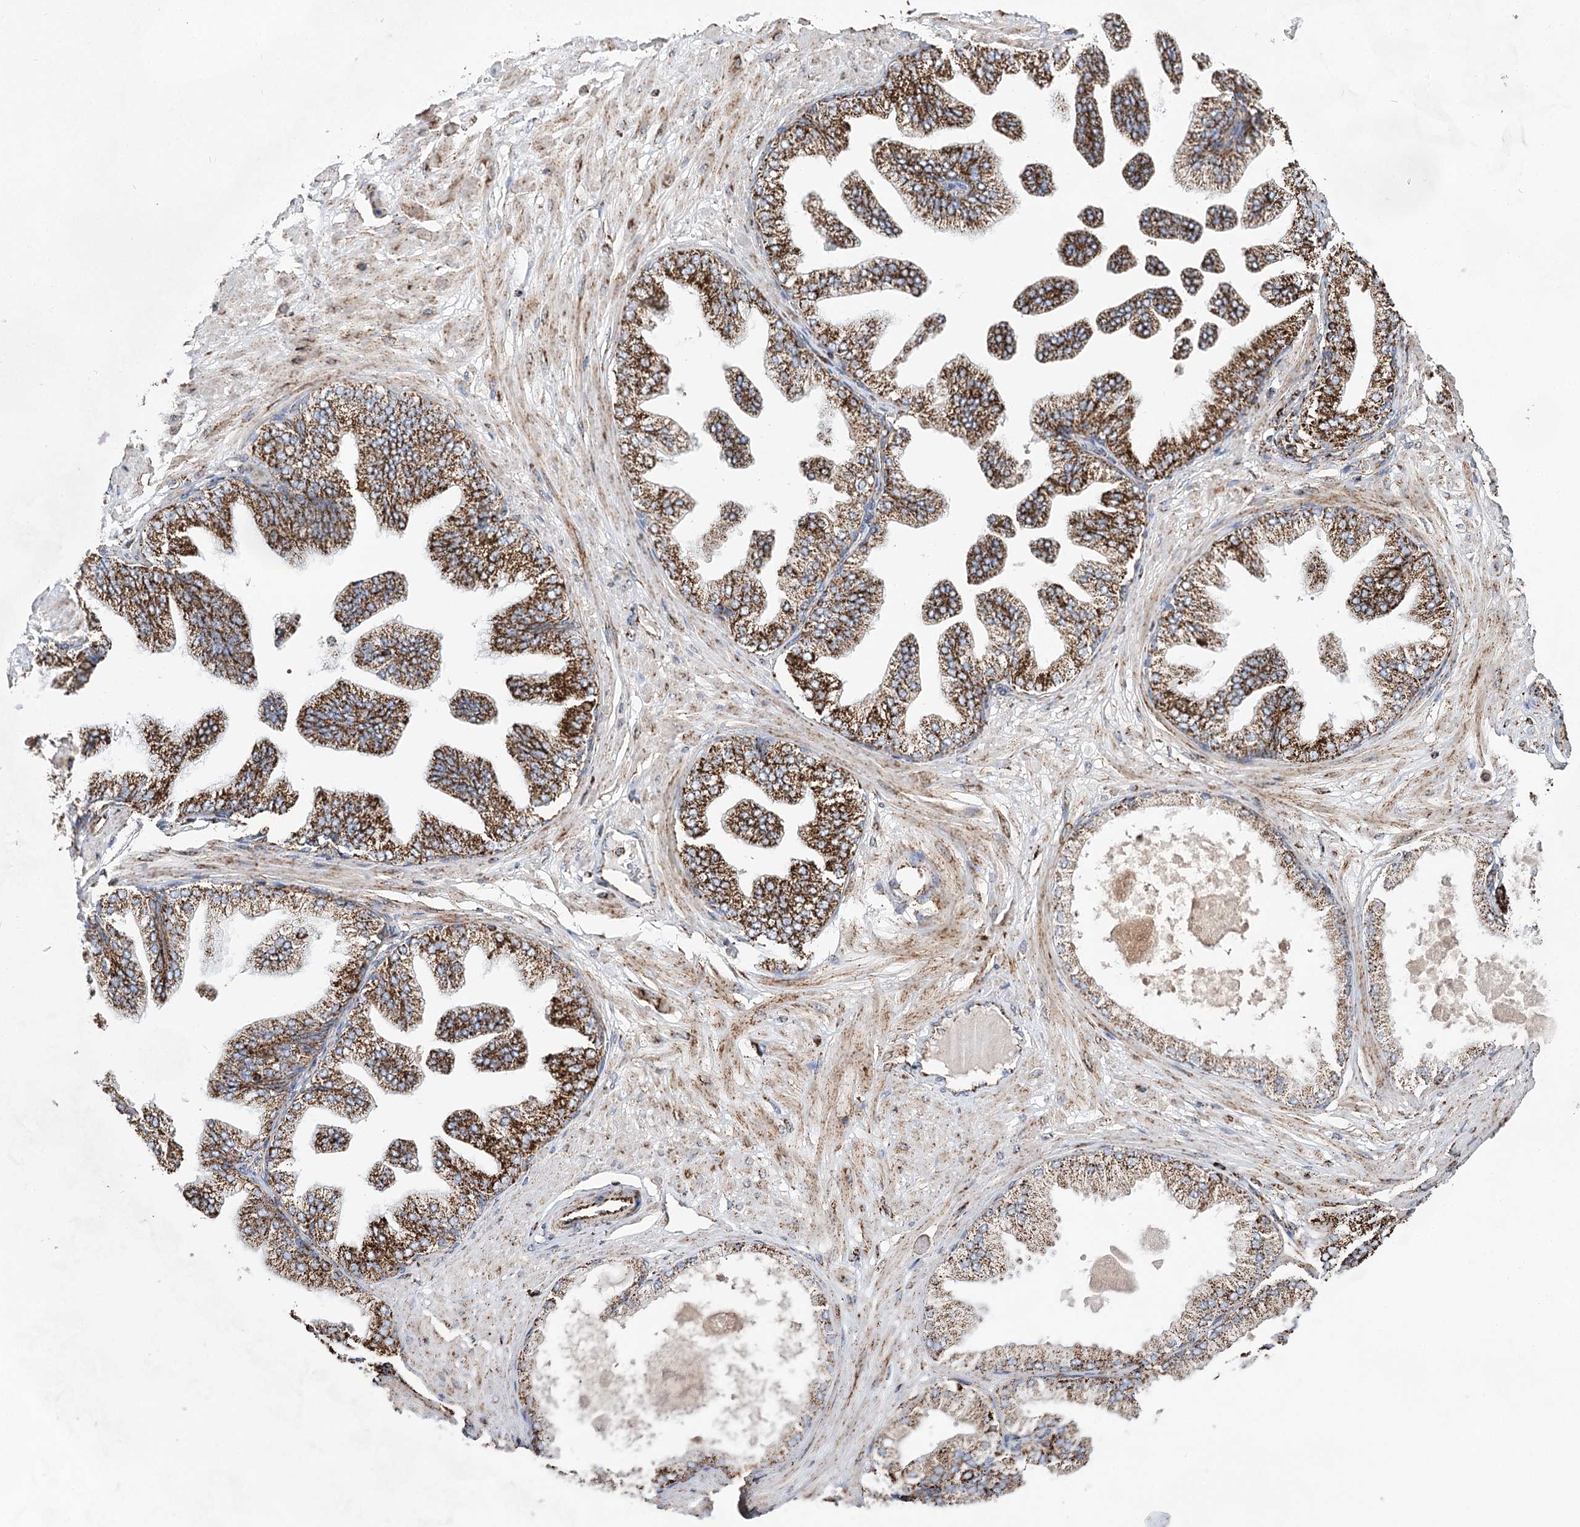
{"staining": {"intensity": "moderate", "quantity": "25%-75%", "location": "cytoplasmic/membranous"}, "tissue": "adipose tissue", "cell_type": "Adipocytes", "image_type": "normal", "snomed": [{"axis": "morphology", "description": "Normal tissue, NOS"}, {"axis": "morphology", "description": "Adenocarcinoma, Low grade"}, {"axis": "topography", "description": "Prostate"}, {"axis": "topography", "description": "Peripheral nerve tissue"}], "caption": "Moderate cytoplasmic/membranous positivity for a protein is identified in about 25%-75% of adipocytes of normal adipose tissue using IHC.", "gene": "NADK2", "patient": {"sex": "male", "age": 63}}